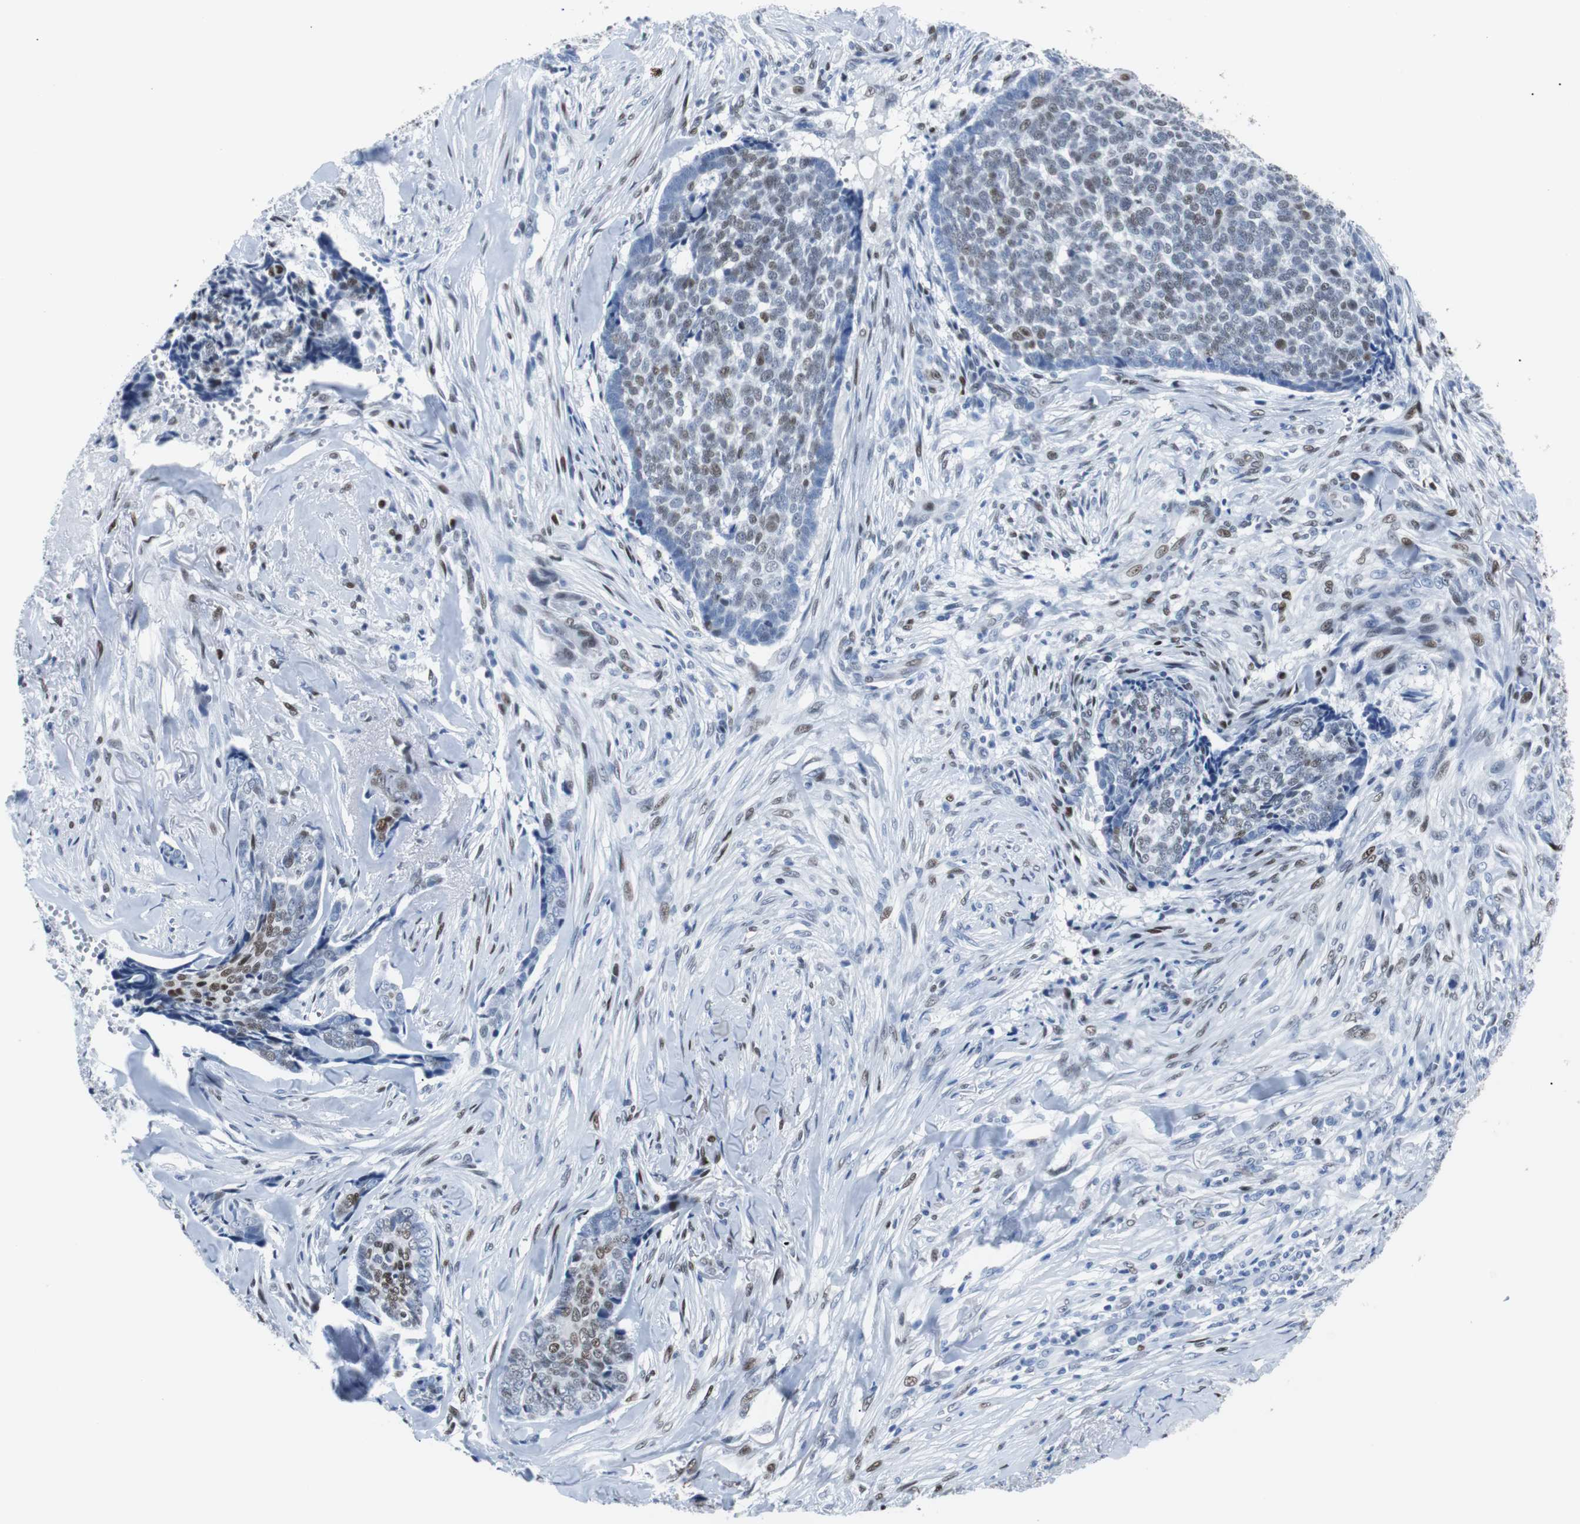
{"staining": {"intensity": "weak", "quantity": ">75%", "location": "nuclear"}, "tissue": "skin cancer", "cell_type": "Tumor cells", "image_type": "cancer", "snomed": [{"axis": "morphology", "description": "Basal cell carcinoma"}, {"axis": "topography", "description": "Skin"}], "caption": "High-magnification brightfield microscopy of skin cancer (basal cell carcinoma) stained with DAB (brown) and counterstained with hematoxylin (blue). tumor cells exhibit weak nuclear expression is seen in approximately>75% of cells. Nuclei are stained in blue.", "gene": "JUN", "patient": {"sex": "male", "age": 84}}